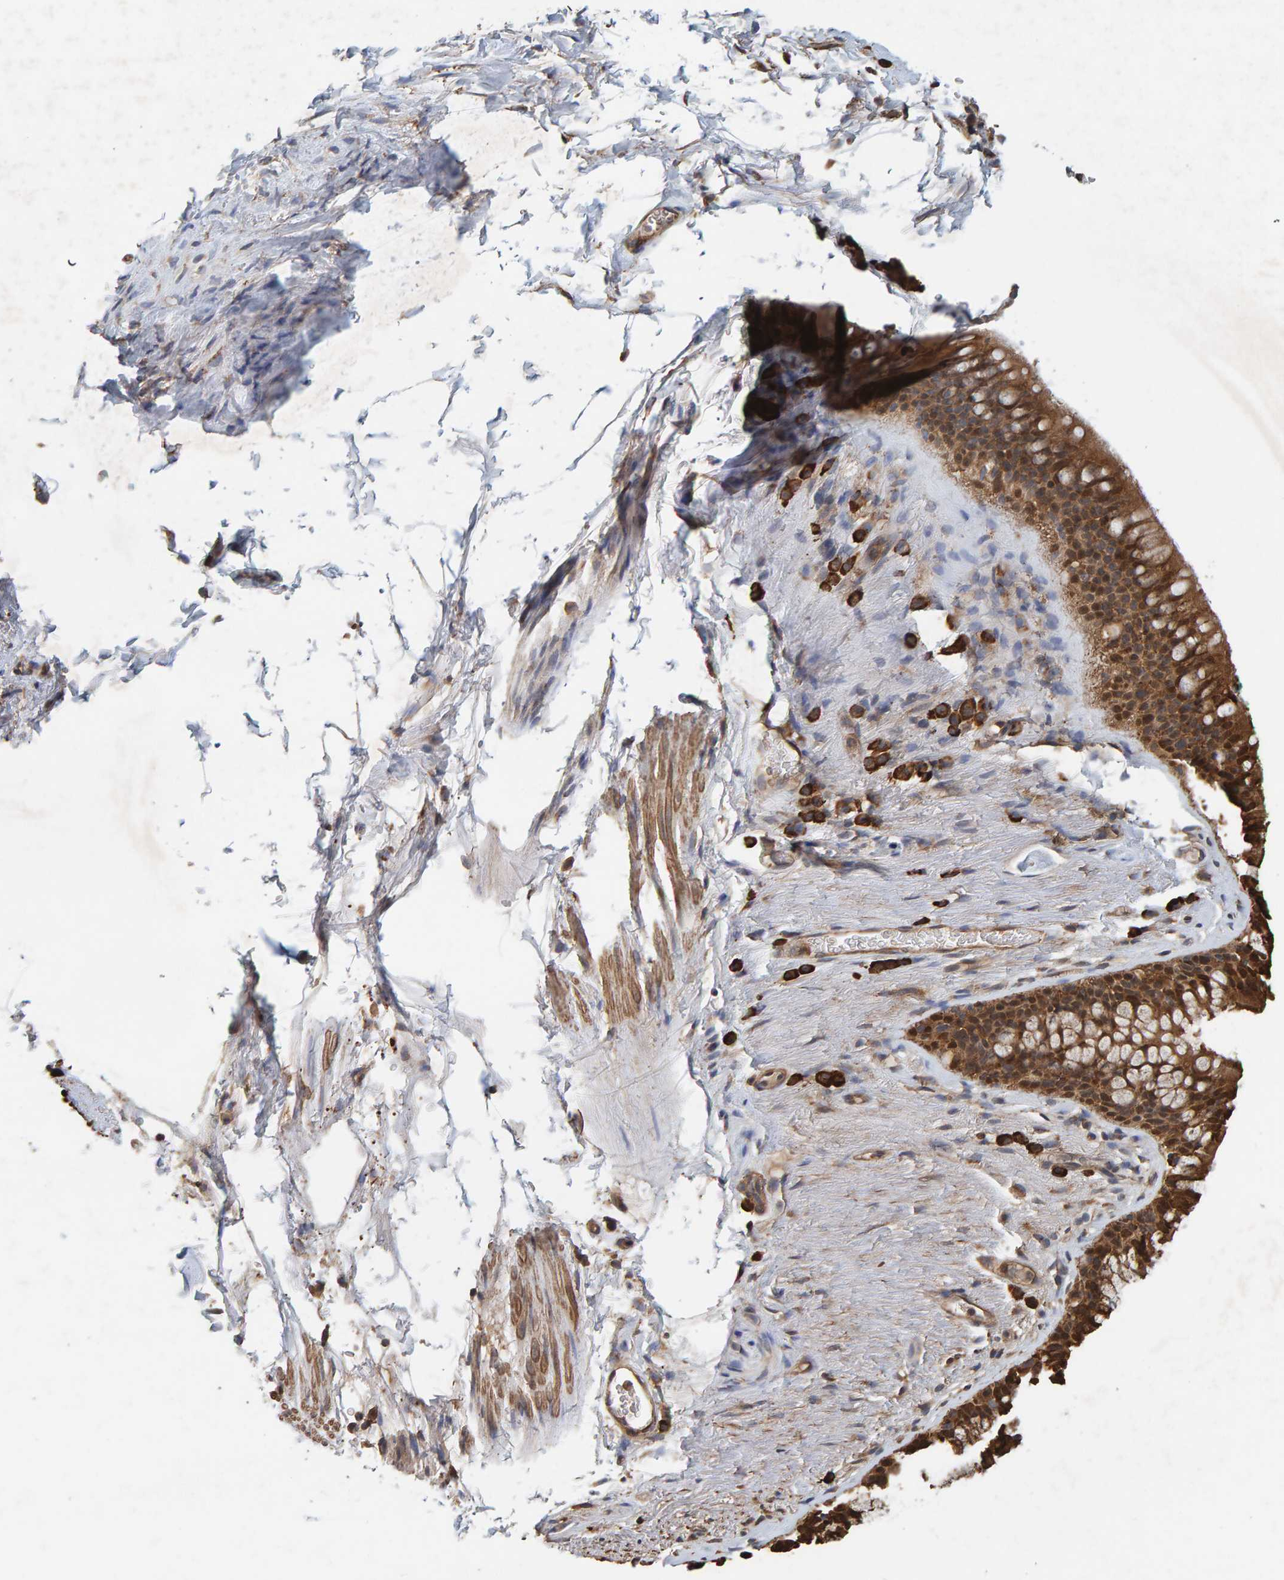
{"staining": {"intensity": "moderate", "quantity": ">75%", "location": "cytoplasmic/membranous,nuclear"}, "tissue": "bronchus", "cell_type": "Respiratory epithelial cells", "image_type": "normal", "snomed": [{"axis": "morphology", "description": "Normal tissue, NOS"}, {"axis": "topography", "description": "Cartilage tissue"}, {"axis": "topography", "description": "Bronchus"}], "caption": "Protein expression analysis of normal bronchus exhibits moderate cytoplasmic/membranous,nuclear staining in approximately >75% of respiratory epithelial cells.", "gene": "PLA2G3", "patient": {"sex": "female", "age": 53}}